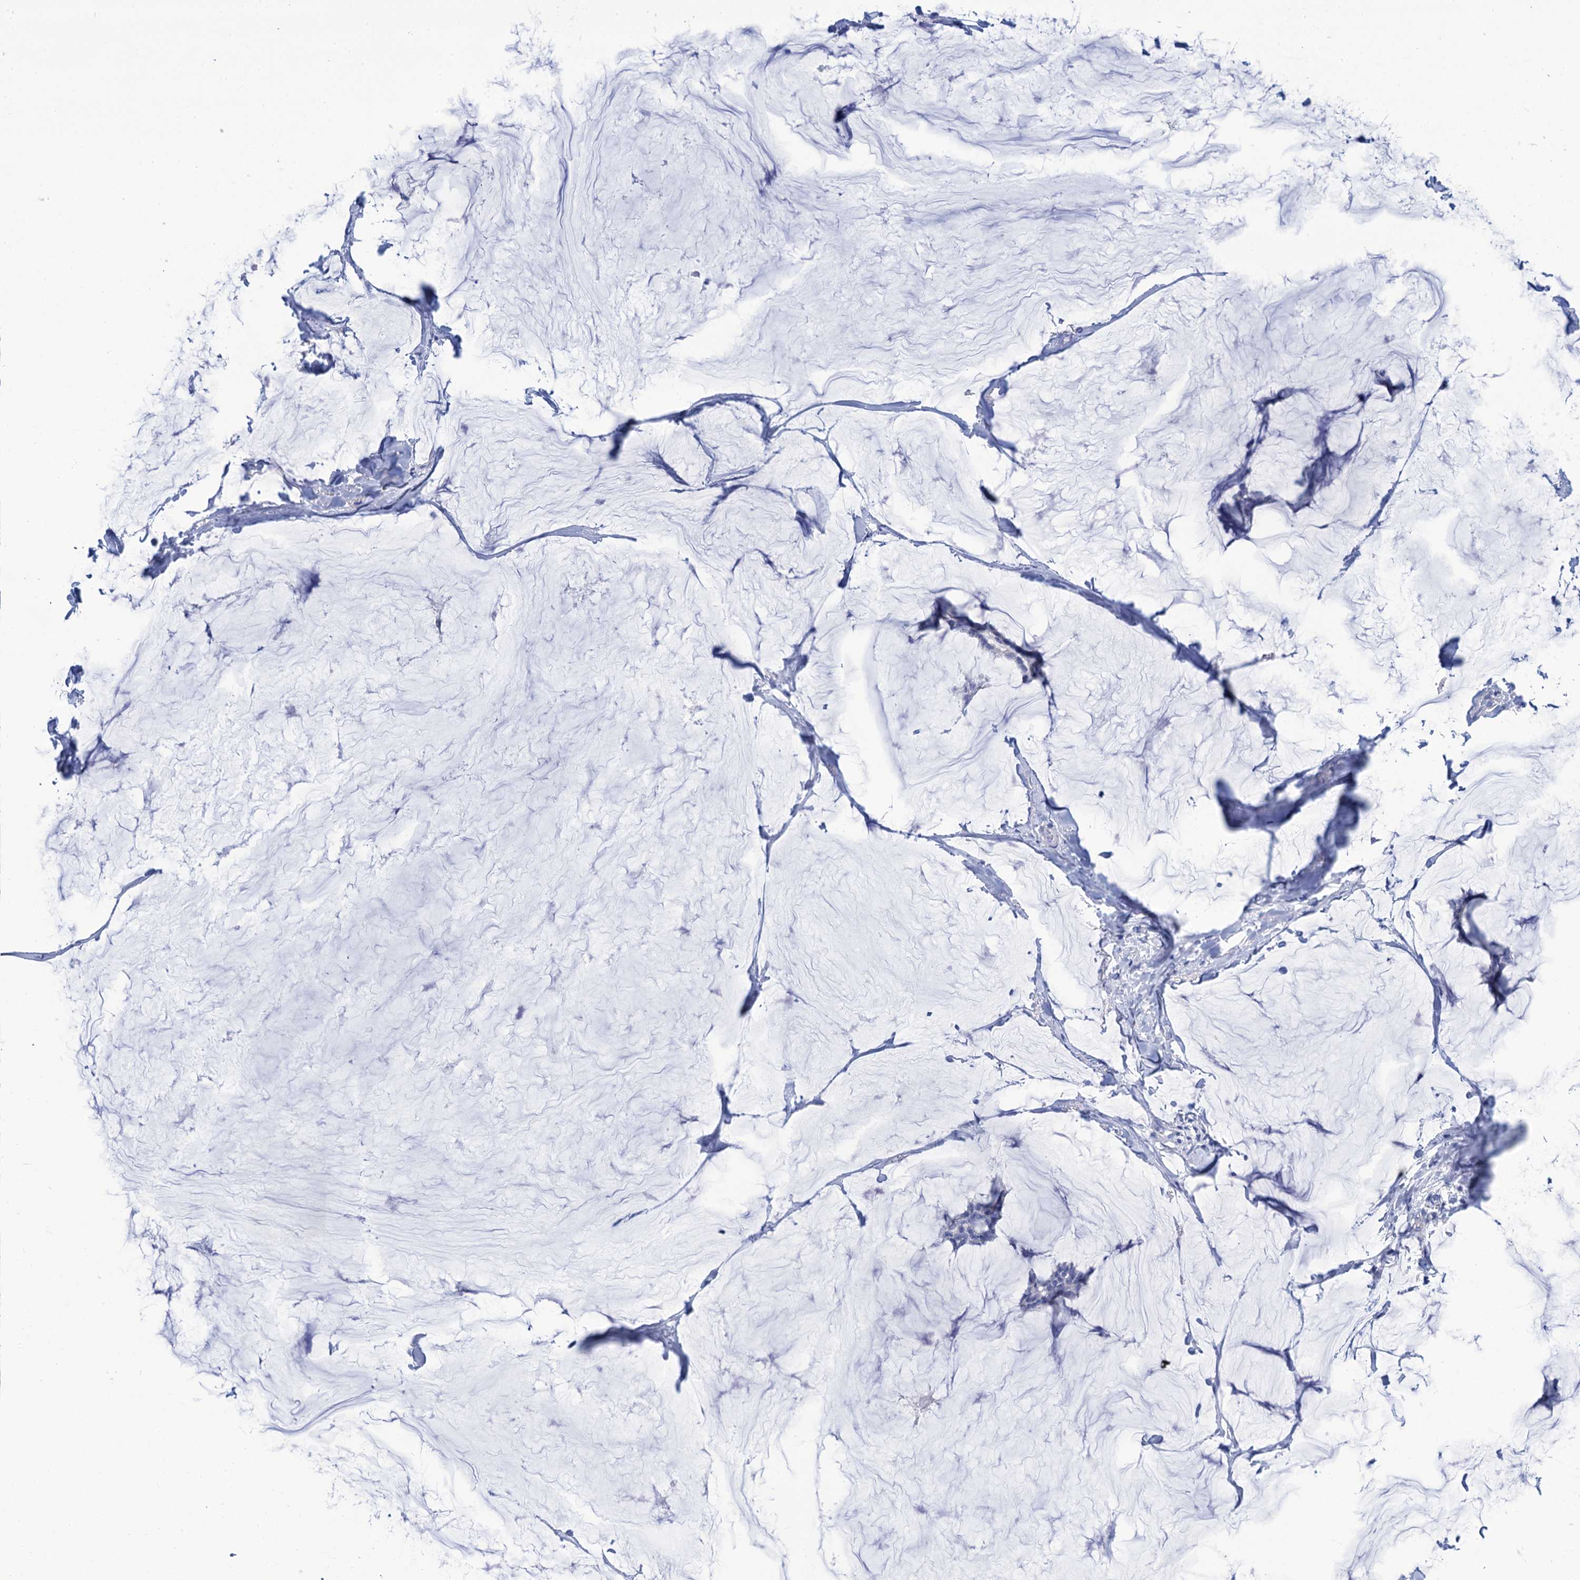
{"staining": {"intensity": "negative", "quantity": "none", "location": "none"}, "tissue": "breast cancer", "cell_type": "Tumor cells", "image_type": "cancer", "snomed": [{"axis": "morphology", "description": "Duct carcinoma"}, {"axis": "topography", "description": "Breast"}], "caption": "A photomicrograph of breast cancer (intraductal carcinoma) stained for a protein exhibits no brown staining in tumor cells.", "gene": "CABYR", "patient": {"sex": "female", "age": 93}}